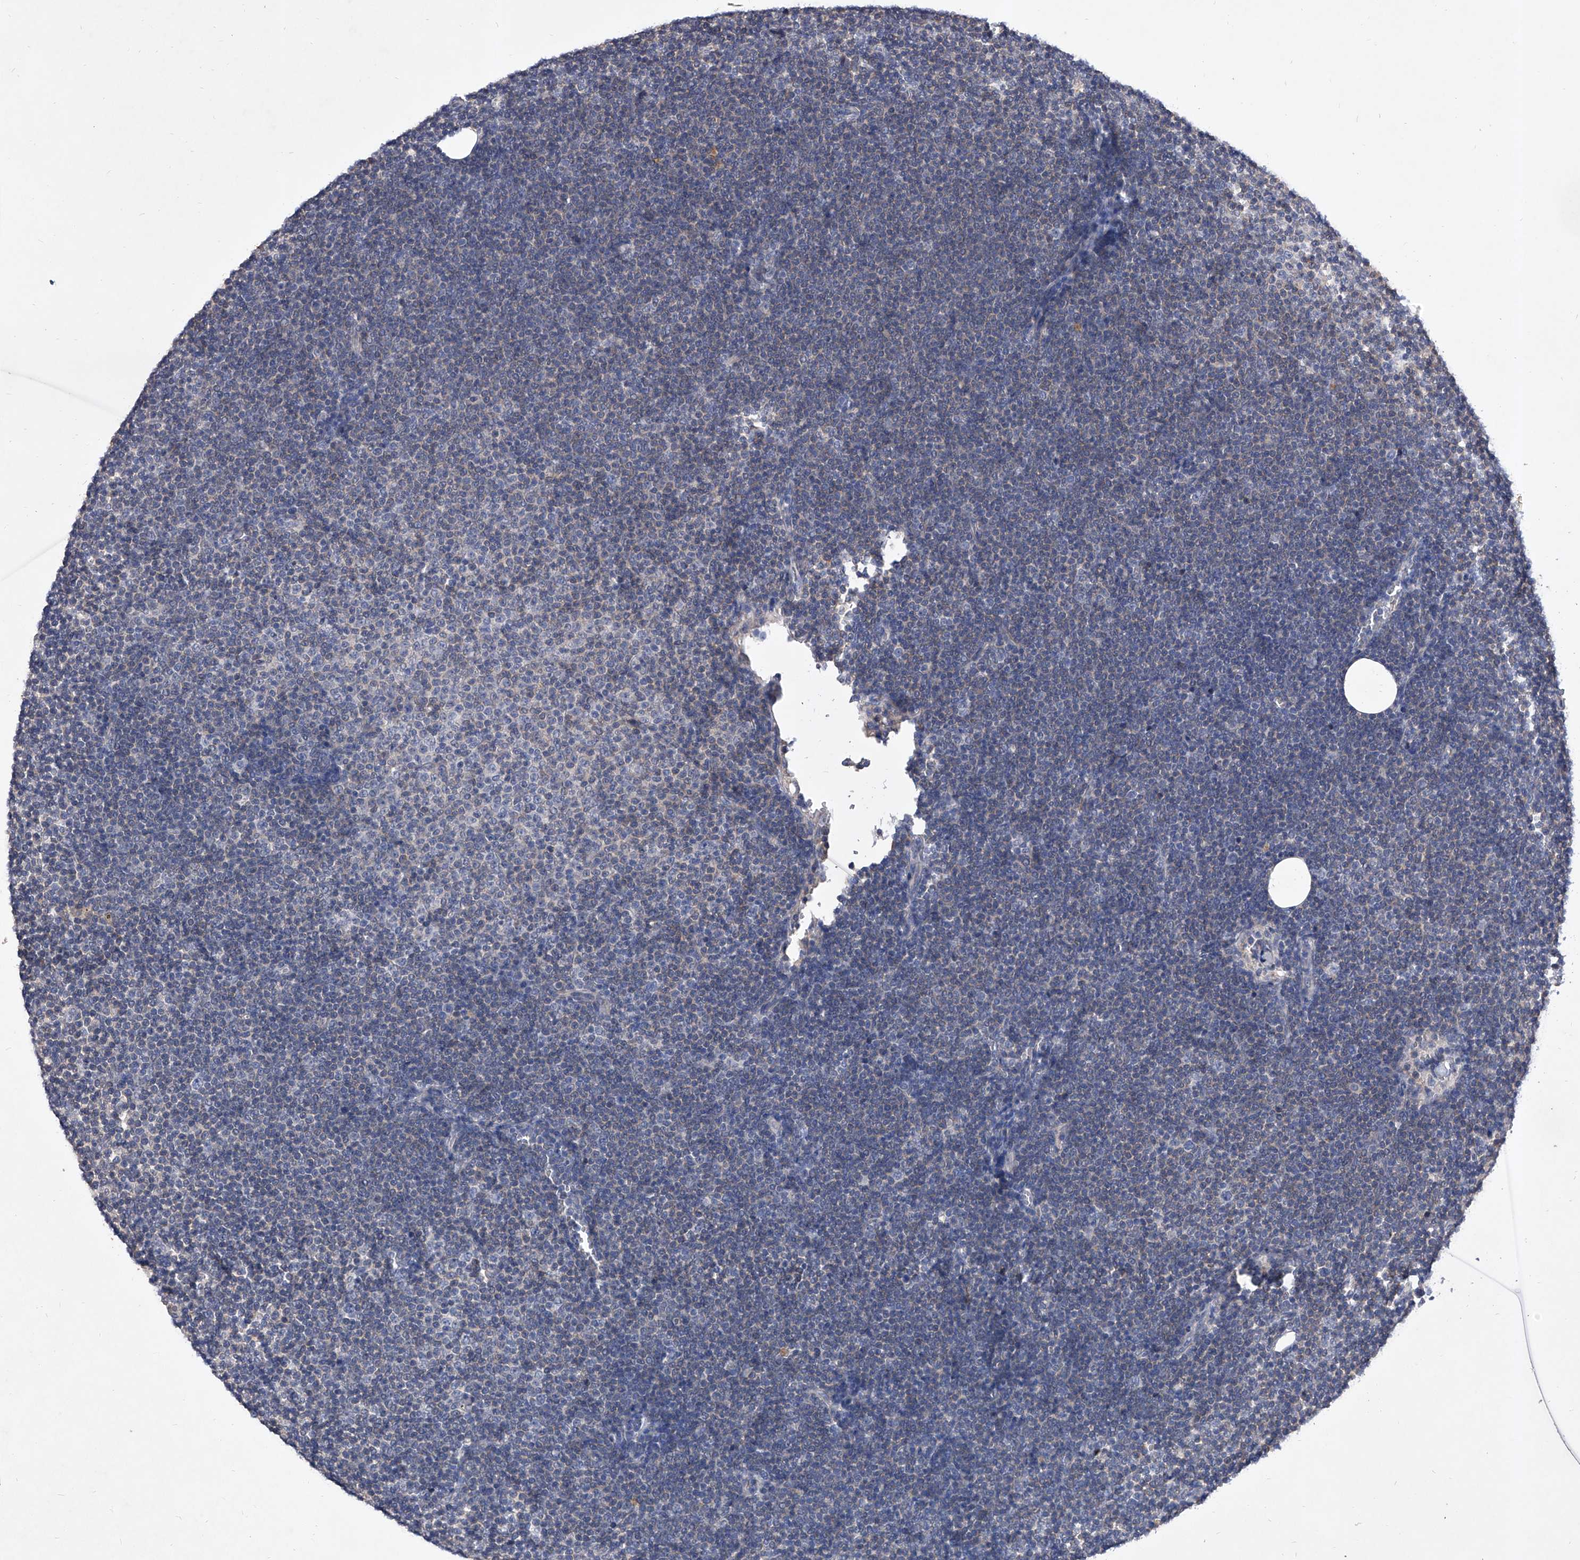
{"staining": {"intensity": "negative", "quantity": "none", "location": "none"}, "tissue": "lymphoma", "cell_type": "Tumor cells", "image_type": "cancer", "snomed": [{"axis": "morphology", "description": "Malignant lymphoma, non-Hodgkin's type, Low grade"}, {"axis": "topography", "description": "Lymph node"}], "caption": "The immunohistochemistry (IHC) image has no significant positivity in tumor cells of low-grade malignant lymphoma, non-Hodgkin's type tissue. (Stains: DAB IHC with hematoxylin counter stain, Microscopy: brightfield microscopy at high magnification).", "gene": "C5", "patient": {"sex": "female", "age": 53}}